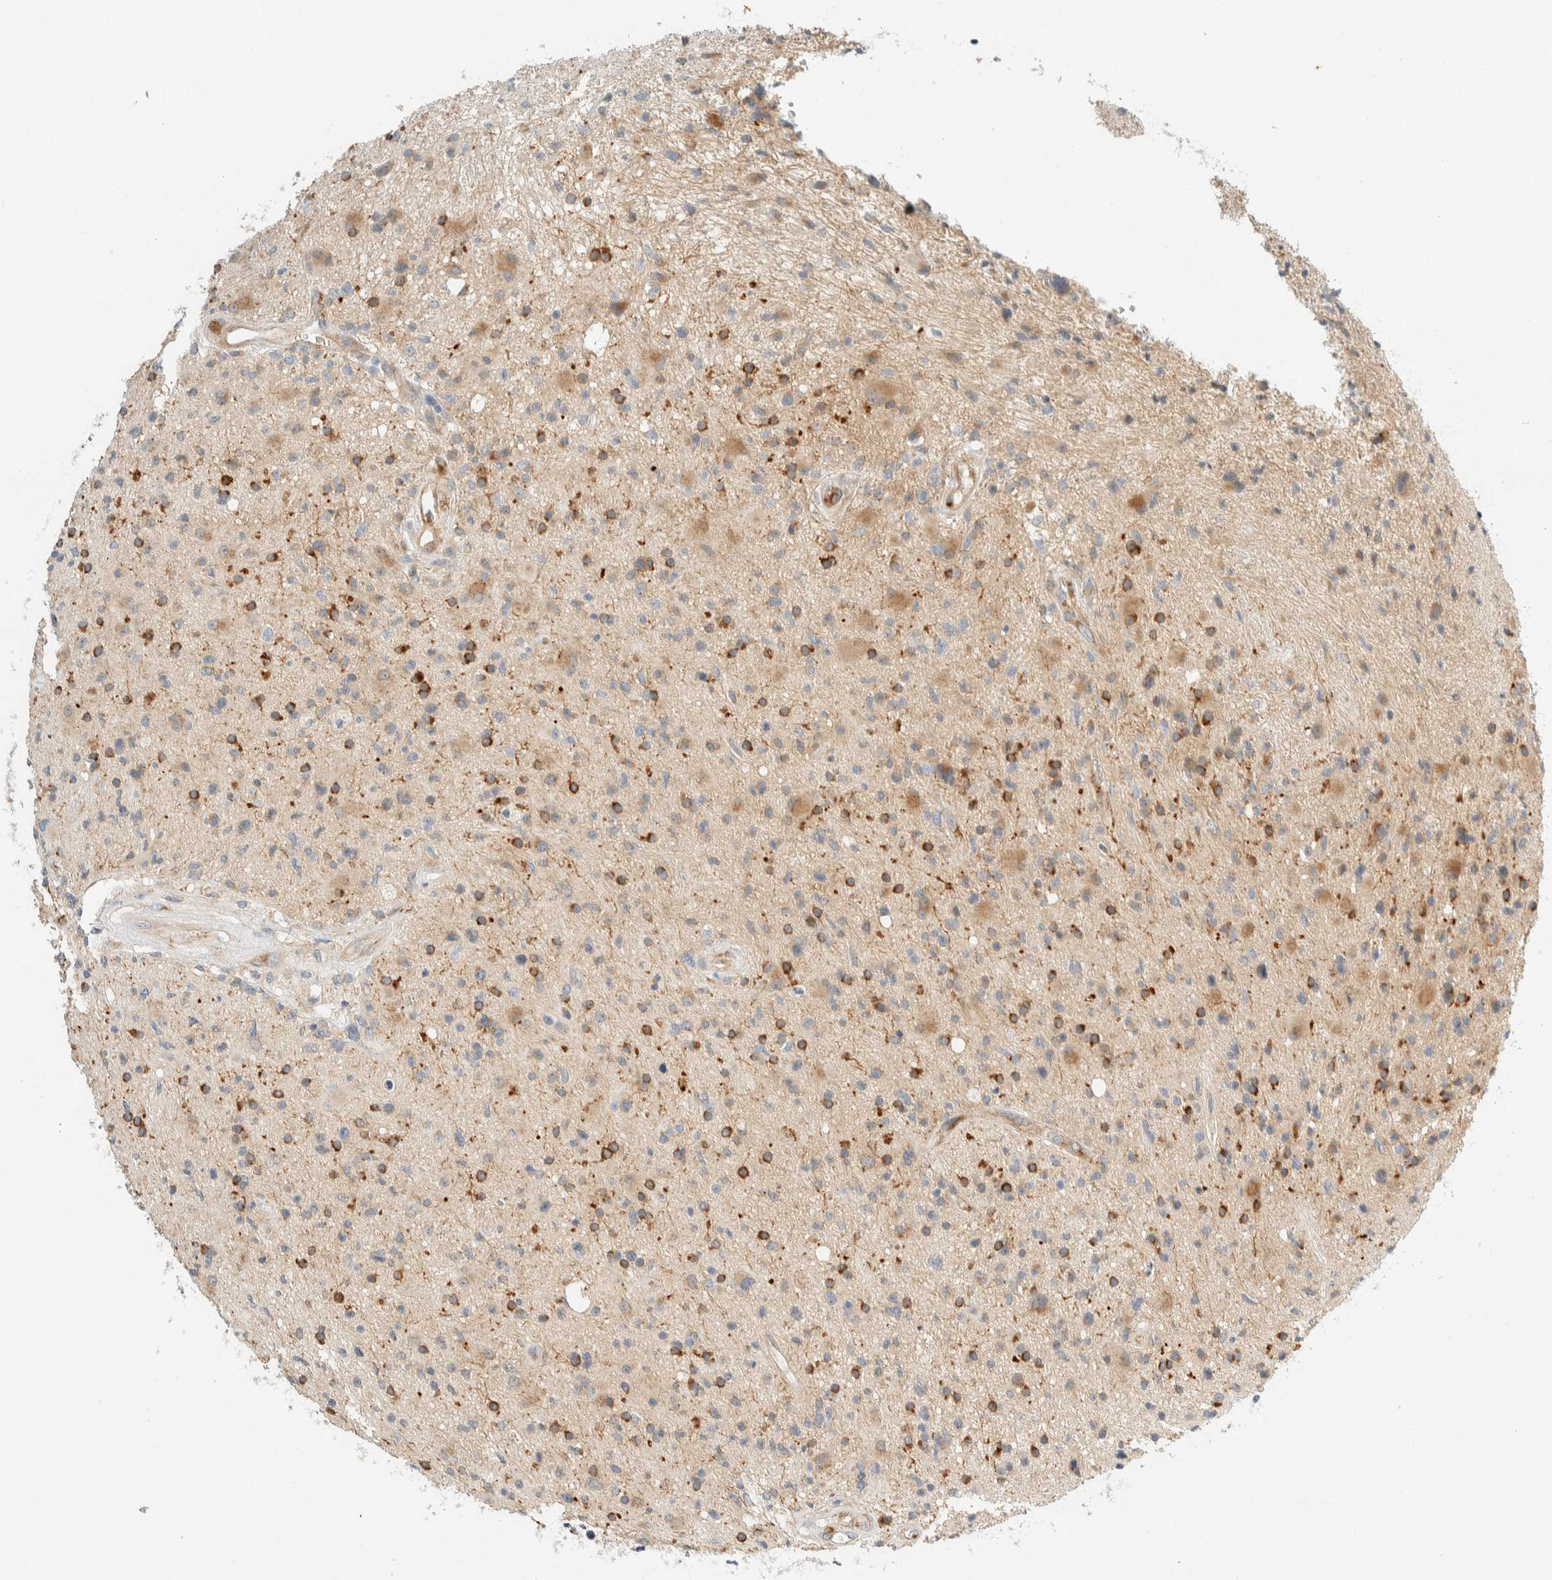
{"staining": {"intensity": "strong", "quantity": "25%-75%", "location": "cytoplasmic/membranous"}, "tissue": "glioma", "cell_type": "Tumor cells", "image_type": "cancer", "snomed": [{"axis": "morphology", "description": "Glioma, malignant, High grade"}, {"axis": "topography", "description": "Brain"}], "caption": "This image reveals glioma stained with immunohistochemistry (IHC) to label a protein in brown. The cytoplasmic/membranous of tumor cells show strong positivity for the protein. Nuclei are counter-stained blue.", "gene": "TMEM184B", "patient": {"sex": "male", "age": 33}}